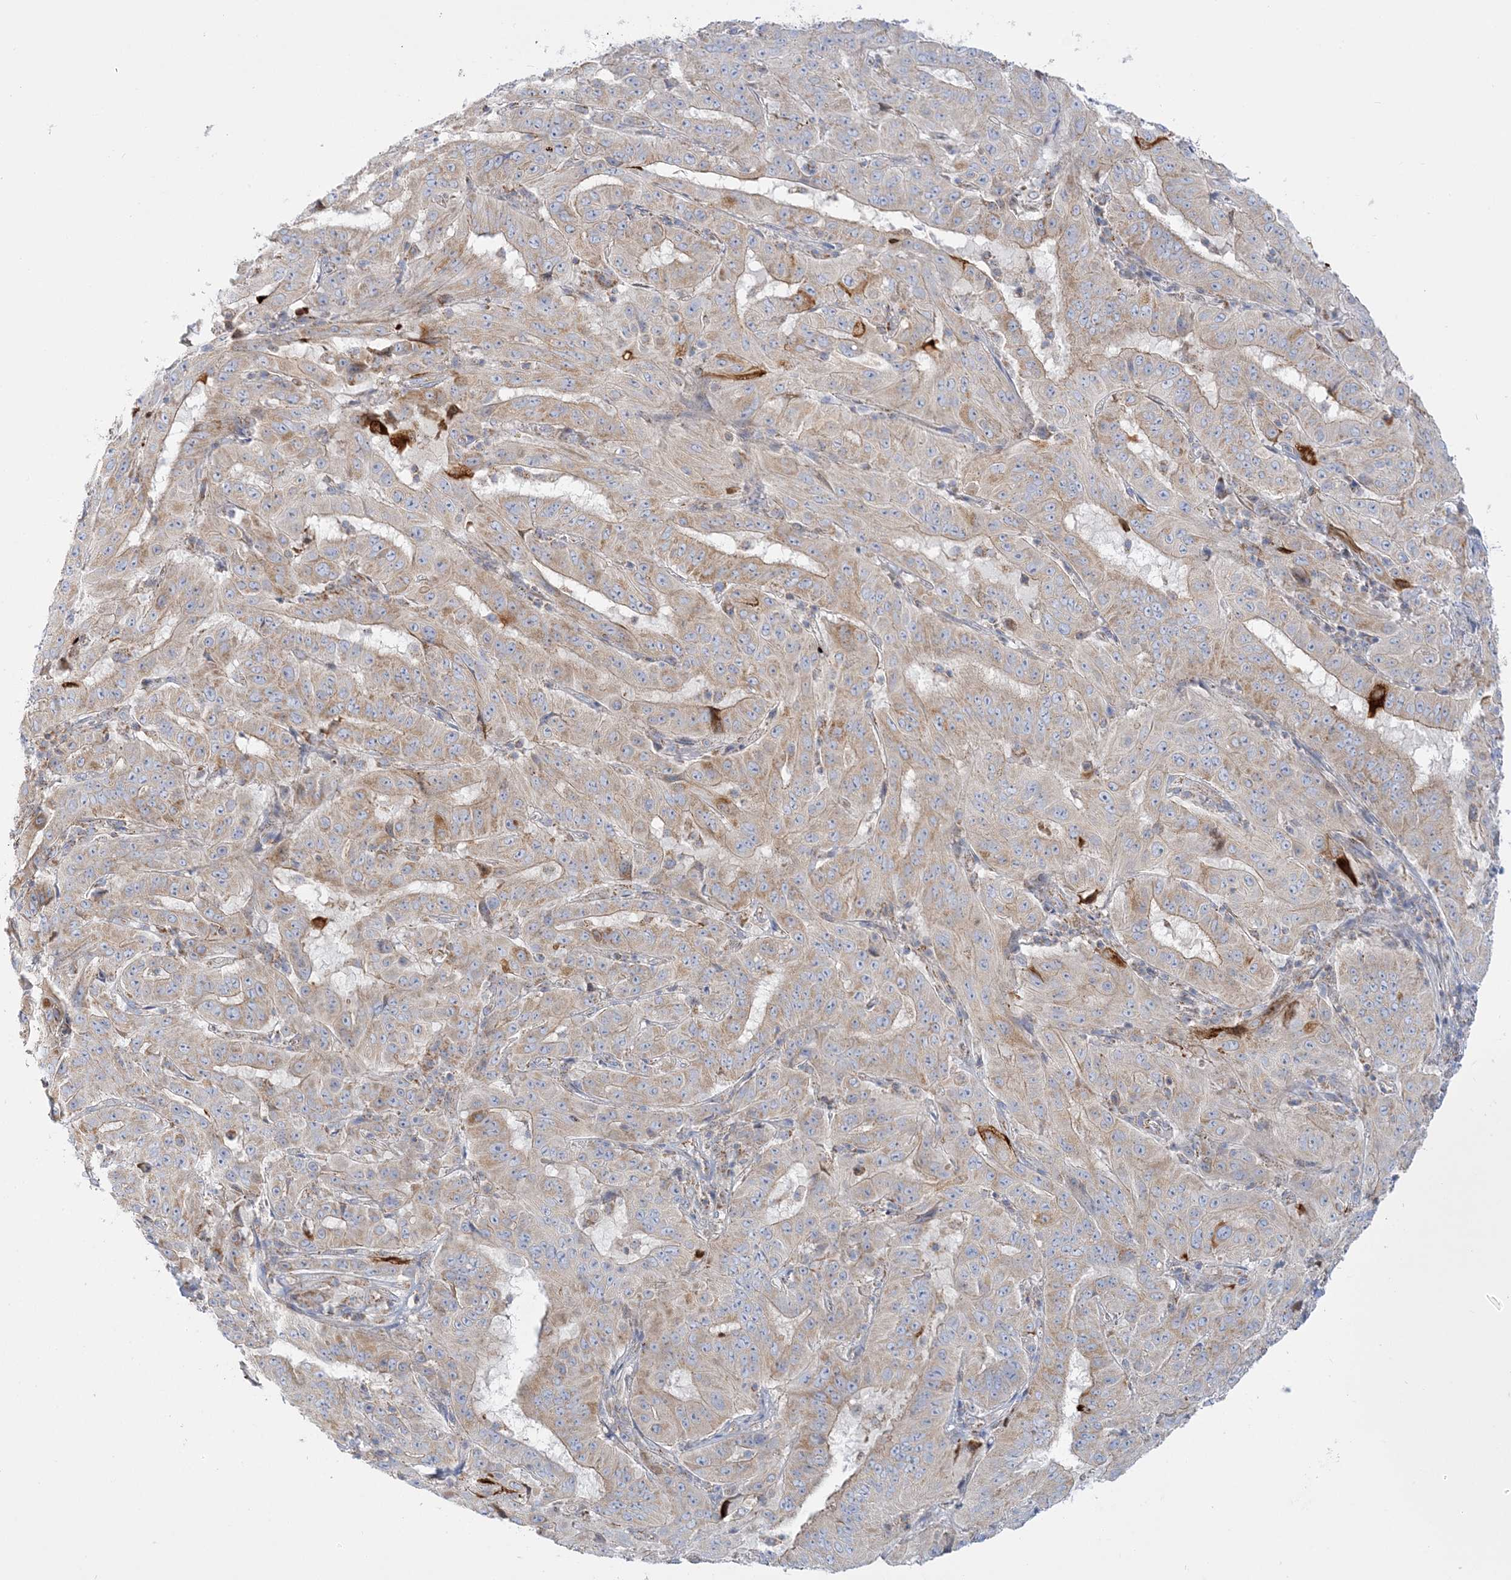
{"staining": {"intensity": "moderate", "quantity": "<25%", "location": "cytoplasmic/membranous"}, "tissue": "pancreatic cancer", "cell_type": "Tumor cells", "image_type": "cancer", "snomed": [{"axis": "morphology", "description": "Adenocarcinoma, NOS"}, {"axis": "topography", "description": "Pancreas"}], "caption": "This is a histology image of immunohistochemistry (IHC) staining of pancreatic cancer (adenocarcinoma), which shows moderate expression in the cytoplasmic/membranous of tumor cells.", "gene": "TBC1D14", "patient": {"sex": "male", "age": 63}}